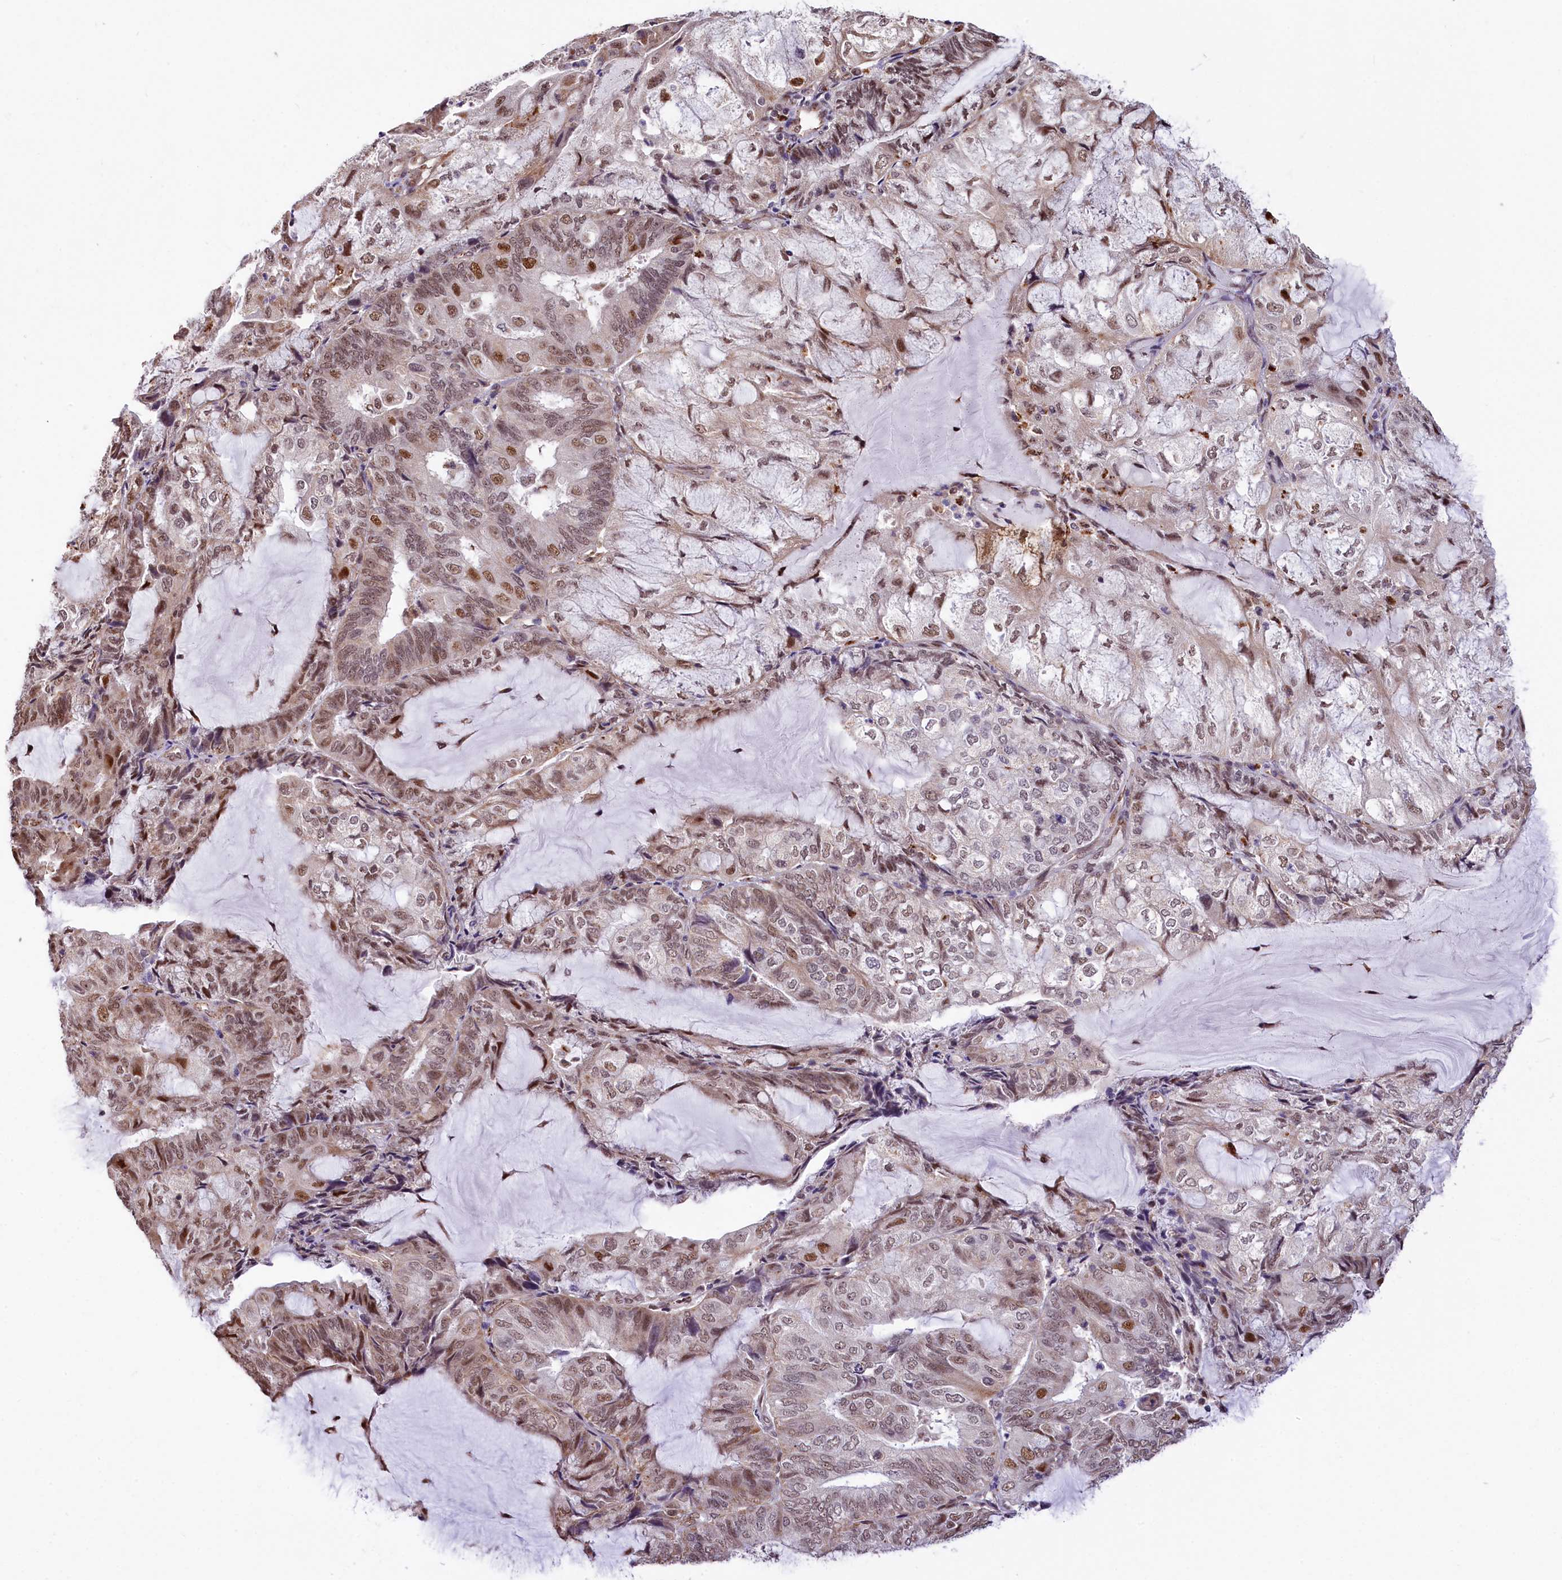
{"staining": {"intensity": "moderate", "quantity": "25%-75%", "location": "nuclear"}, "tissue": "endometrial cancer", "cell_type": "Tumor cells", "image_type": "cancer", "snomed": [{"axis": "morphology", "description": "Adenocarcinoma, NOS"}, {"axis": "topography", "description": "Endometrium"}], "caption": "Protein positivity by immunohistochemistry exhibits moderate nuclear expression in about 25%-75% of tumor cells in adenocarcinoma (endometrial). The staining was performed using DAB (3,3'-diaminobenzidine) to visualize the protein expression in brown, while the nuclei were stained in blue with hematoxylin (Magnification: 20x).", "gene": "MRPL54", "patient": {"sex": "female", "age": 81}}